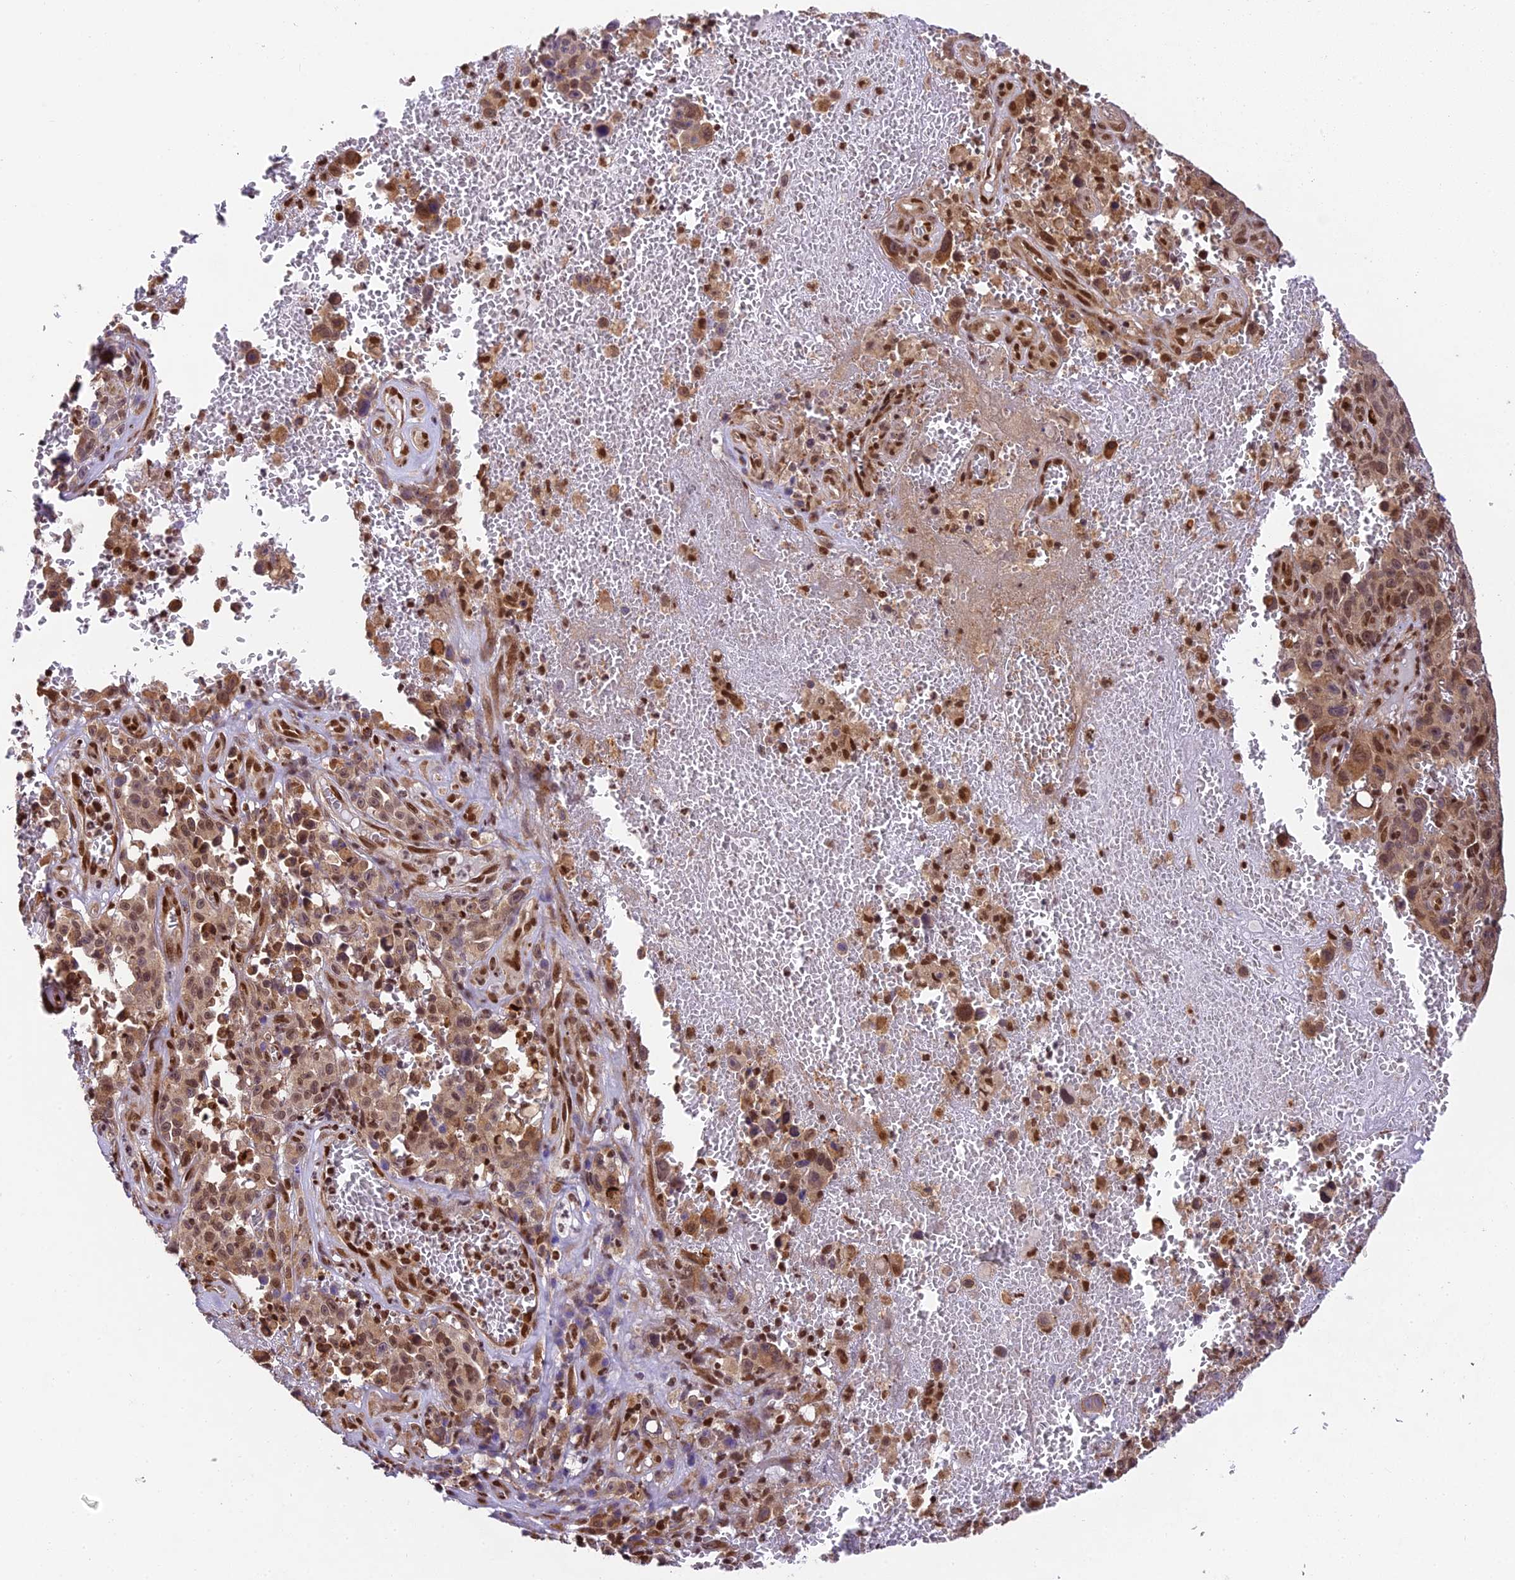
{"staining": {"intensity": "strong", "quantity": ">75%", "location": "cytoplasmic/membranous,nuclear"}, "tissue": "melanoma", "cell_type": "Tumor cells", "image_type": "cancer", "snomed": [{"axis": "morphology", "description": "Malignant melanoma, NOS"}, {"axis": "topography", "description": "Skin"}], "caption": "A high amount of strong cytoplasmic/membranous and nuclear positivity is appreciated in approximately >75% of tumor cells in malignant melanoma tissue.", "gene": "TRIM22", "patient": {"sex": "female", "age": 82}}